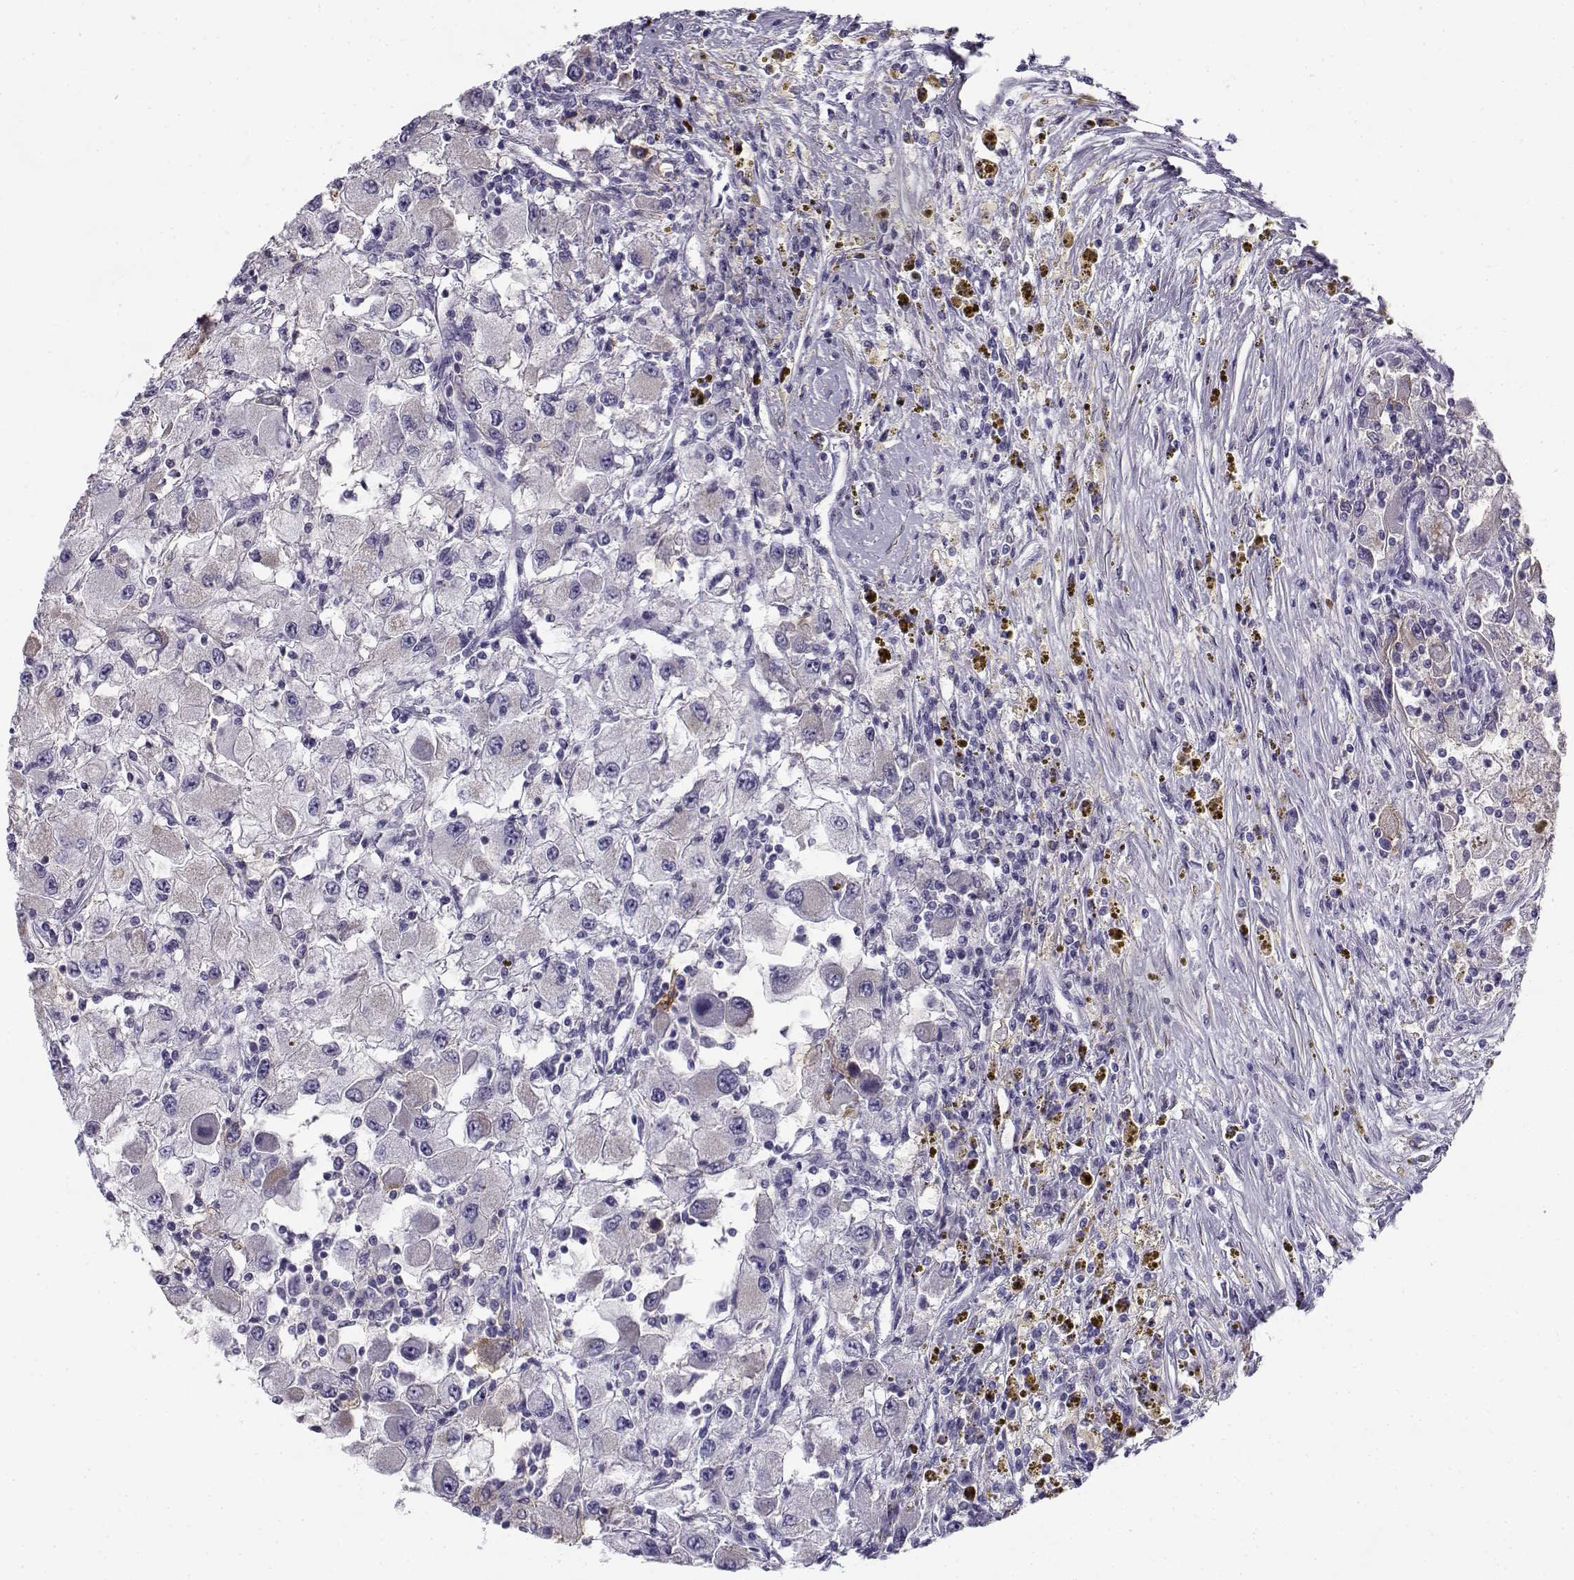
{"staining": {"intensity": "negative", "quantity": "none", "location": "none"}, "tissue": "renal cancer", "cell_type": "Tumor cells", "image_type": "cancer", "snomed": [{"axis": "morphology", "description": "Adenocarcinoma, NOS"}, {"axis": "topography", "description": "Kidney"}], "caption": "An immunohistochemistry (IHC) image of renal cancer is shown. There is no staining in tumor cells of renal cancer.", "gene": "CREB3L3", "patient": {"sex": "female", "age": 67}}